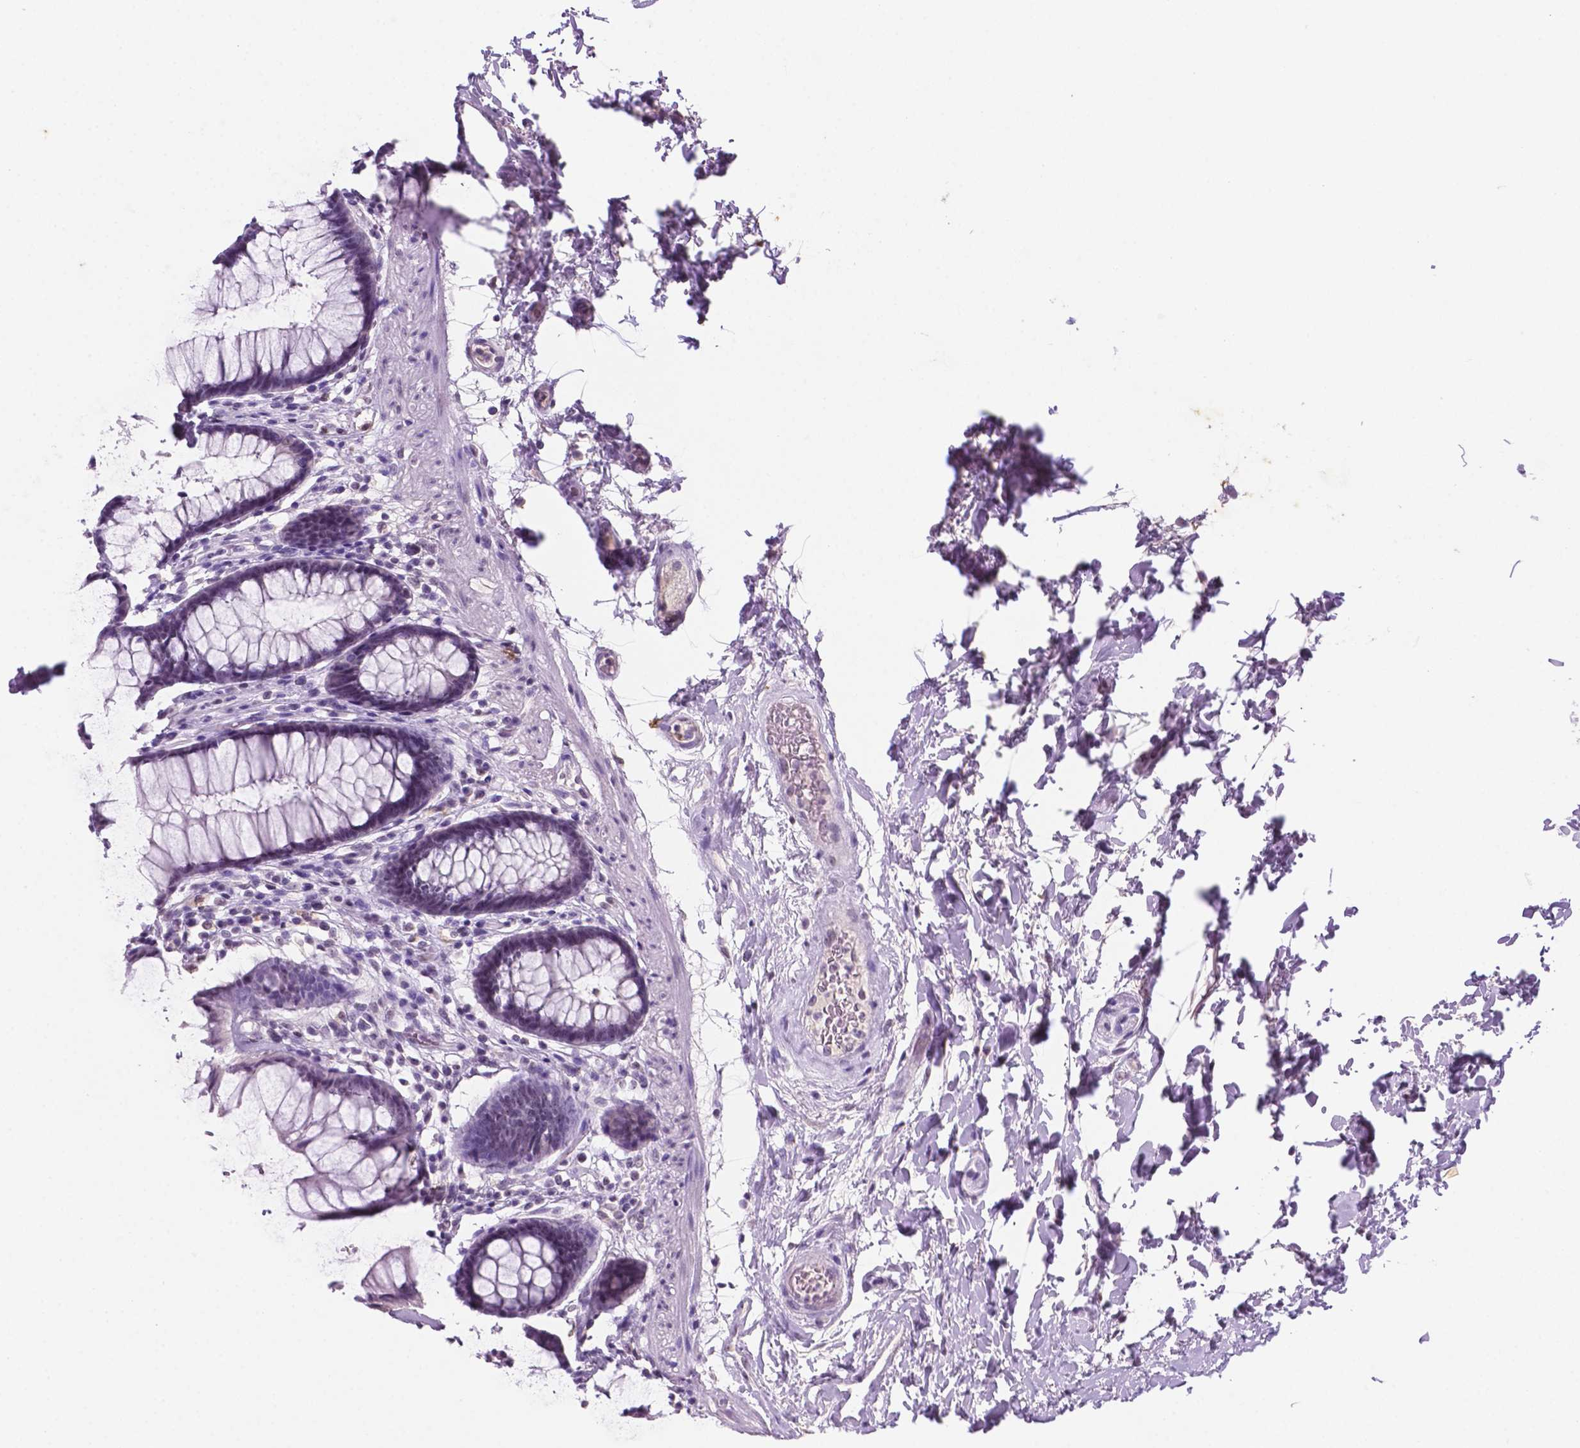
{"staining": {"intensity": "negative", "quantity": "none", "location": "none"}, "tissue": "rectum", "cell_type": "Glandular cells", "image_type": "normal", "snomed": [{"axis": "morphology", "description": "Normal tissue, NOS"}, {"axis": "topography", "description": "Rectum"}], "caption": "Immunohistochemistry of unremarkable human rectum shows no positivity in glandular cells.", "gene": "C18orf21", "patient": {"sex": "male", "age": 72}}